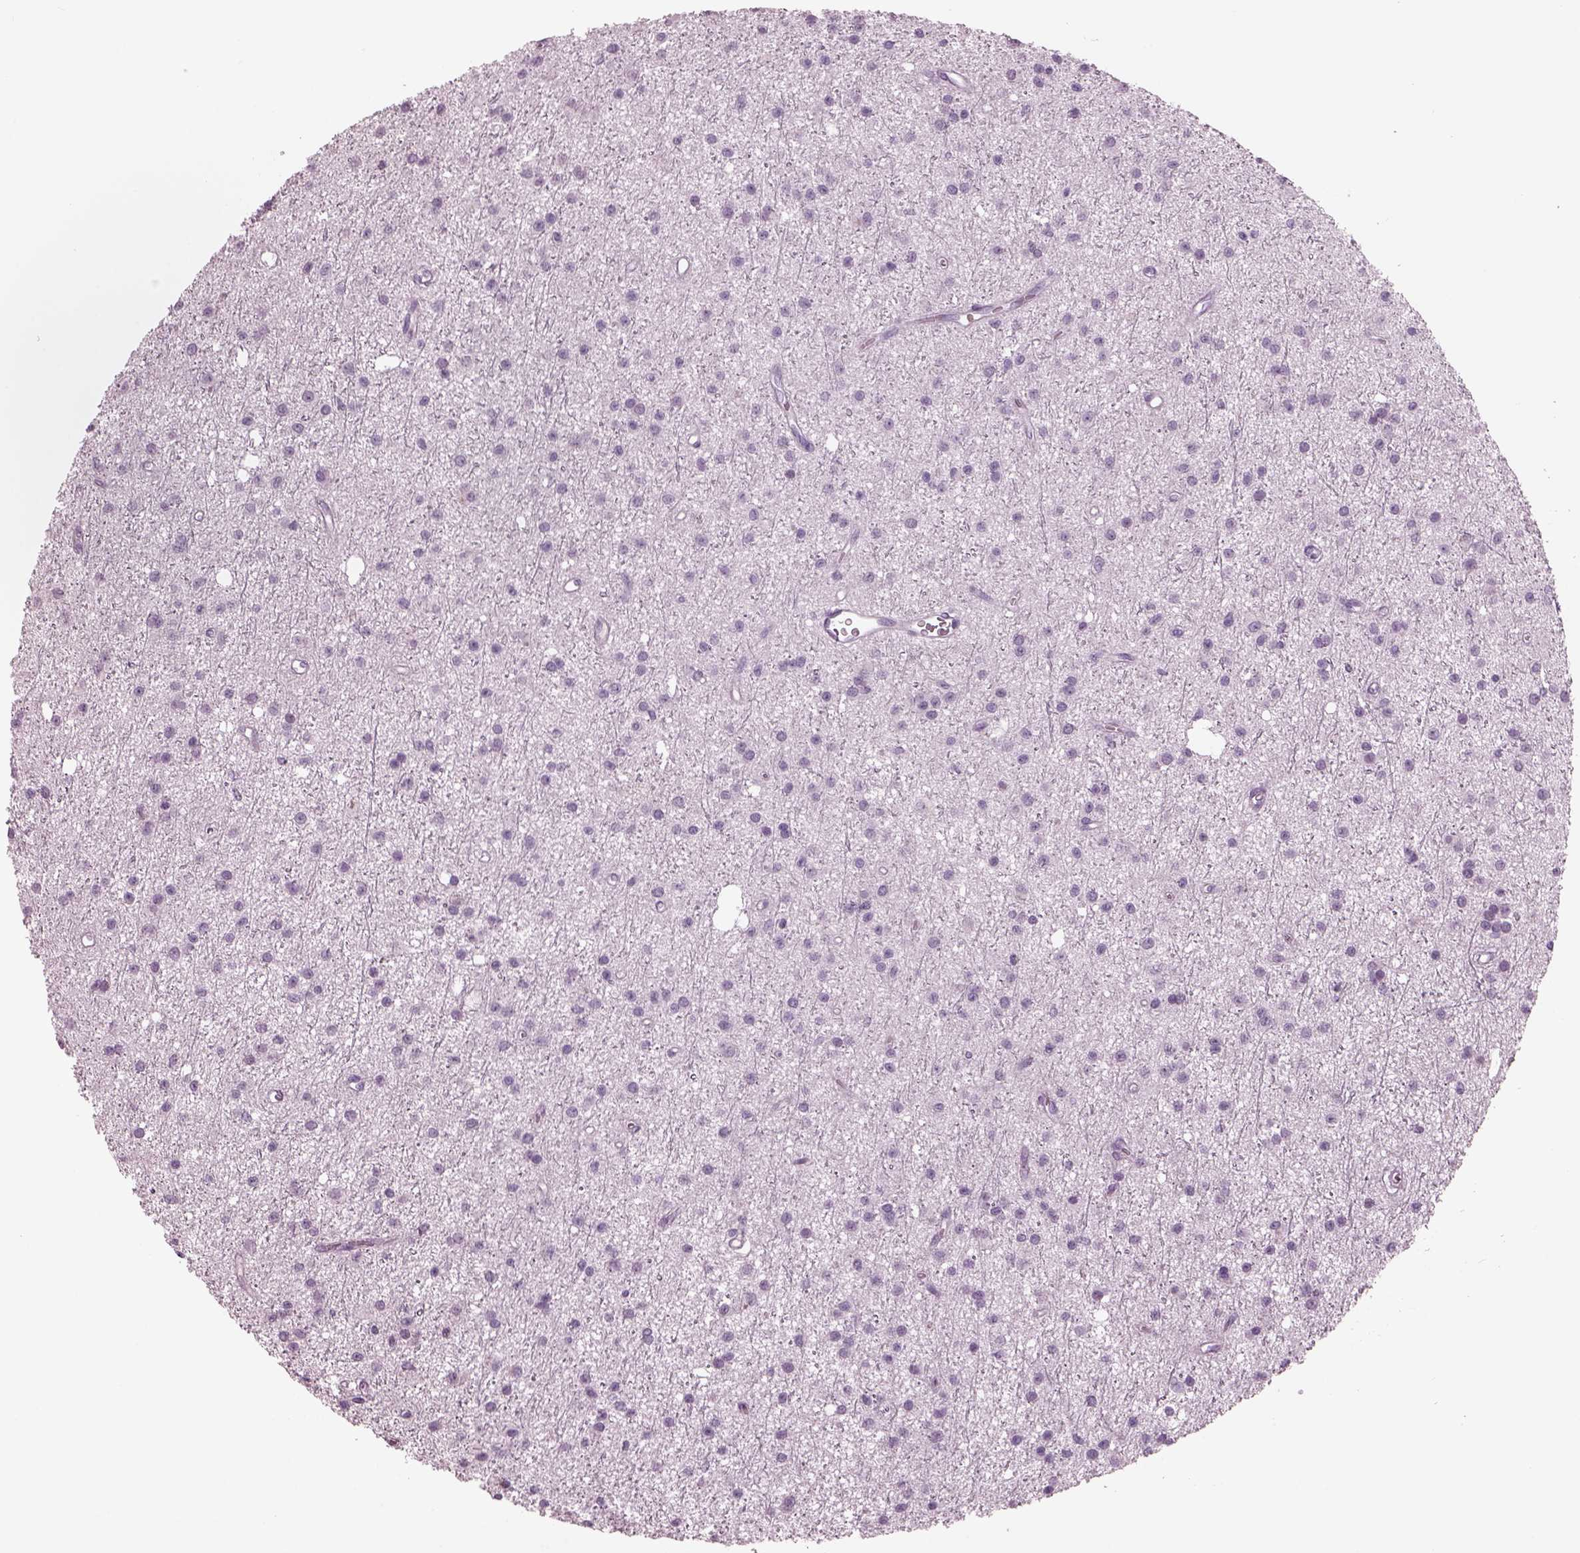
{"staining": {"intensity": "negative", "quantity": "none", "location": "none"}, "tissue": "glioma", "cell_type": "Tumor cells", "image_type": "cancer", "snomed": [{"axis": "morphology", "description": "Glioma, malignant, Low grade"}, {"axis": "topography", "description": "Brain"}], "caption": "This histopathology image is of glioma stained with immunohistochemistry to label a protein in brown with the nuclei are counter-stained blue. There is no staining in tumor cells.", "gene": "CYLC1", "patient": {"sex": "male", "age": 27}}